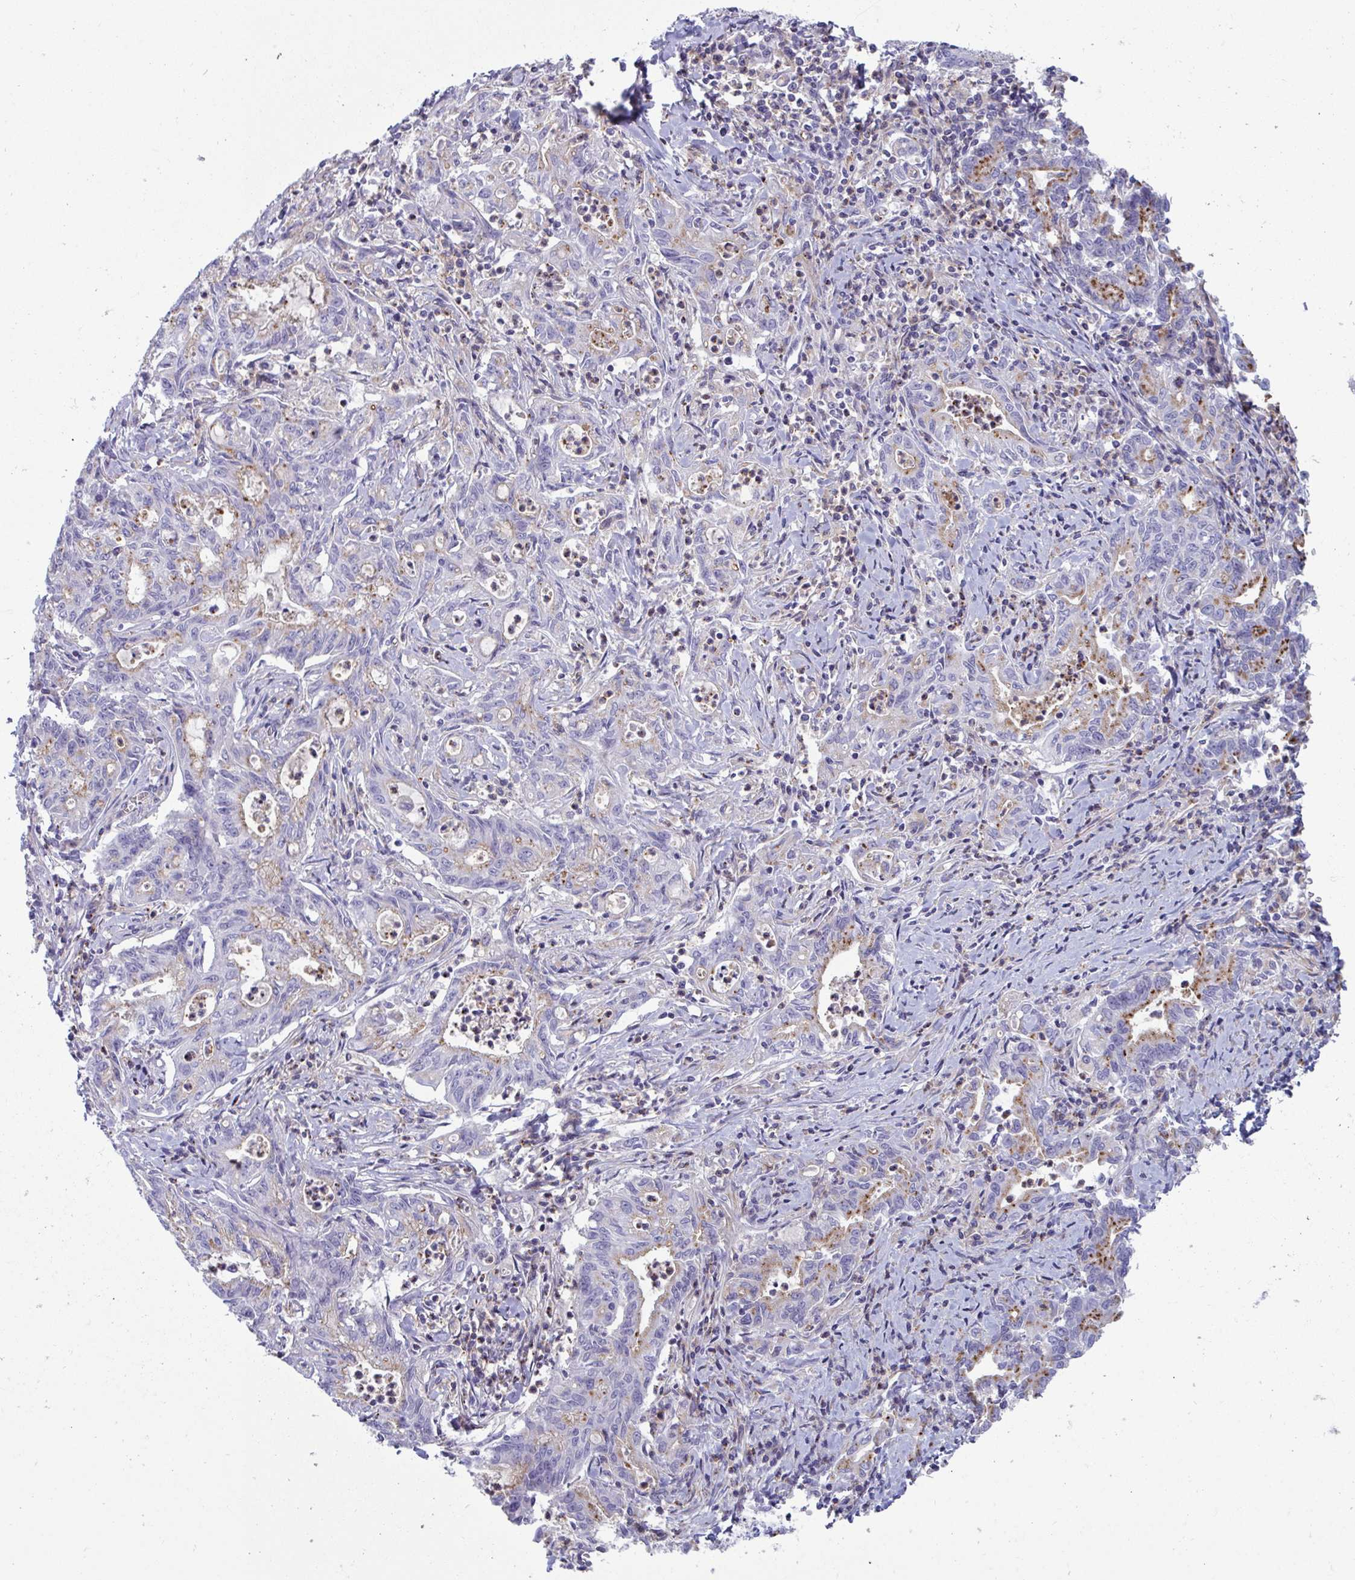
{"staining": {"intensity": "moderate", "quantity": "25%-75%", "location": "cytoplasmic/membranous"}, "tissue": "stomach cancer", "cell_type": "Tumor cells", "image_type": "cancer", "snomed": [{"axis": "morphology", "description": "Adenocarcinoma, NOS"}, {"axis": "topography", "description": "Stomach, upper"}], "caption": "IHC photomicrograph of human stomach adenocarcinoma stained for a protein (brown), which shows medium levels of moderate cytoplasmic/membranous expression in approximately 25%-75% of tumor cells.", "gene": "SLC9A6", "patient": {"sex": "female", "age": 79}}